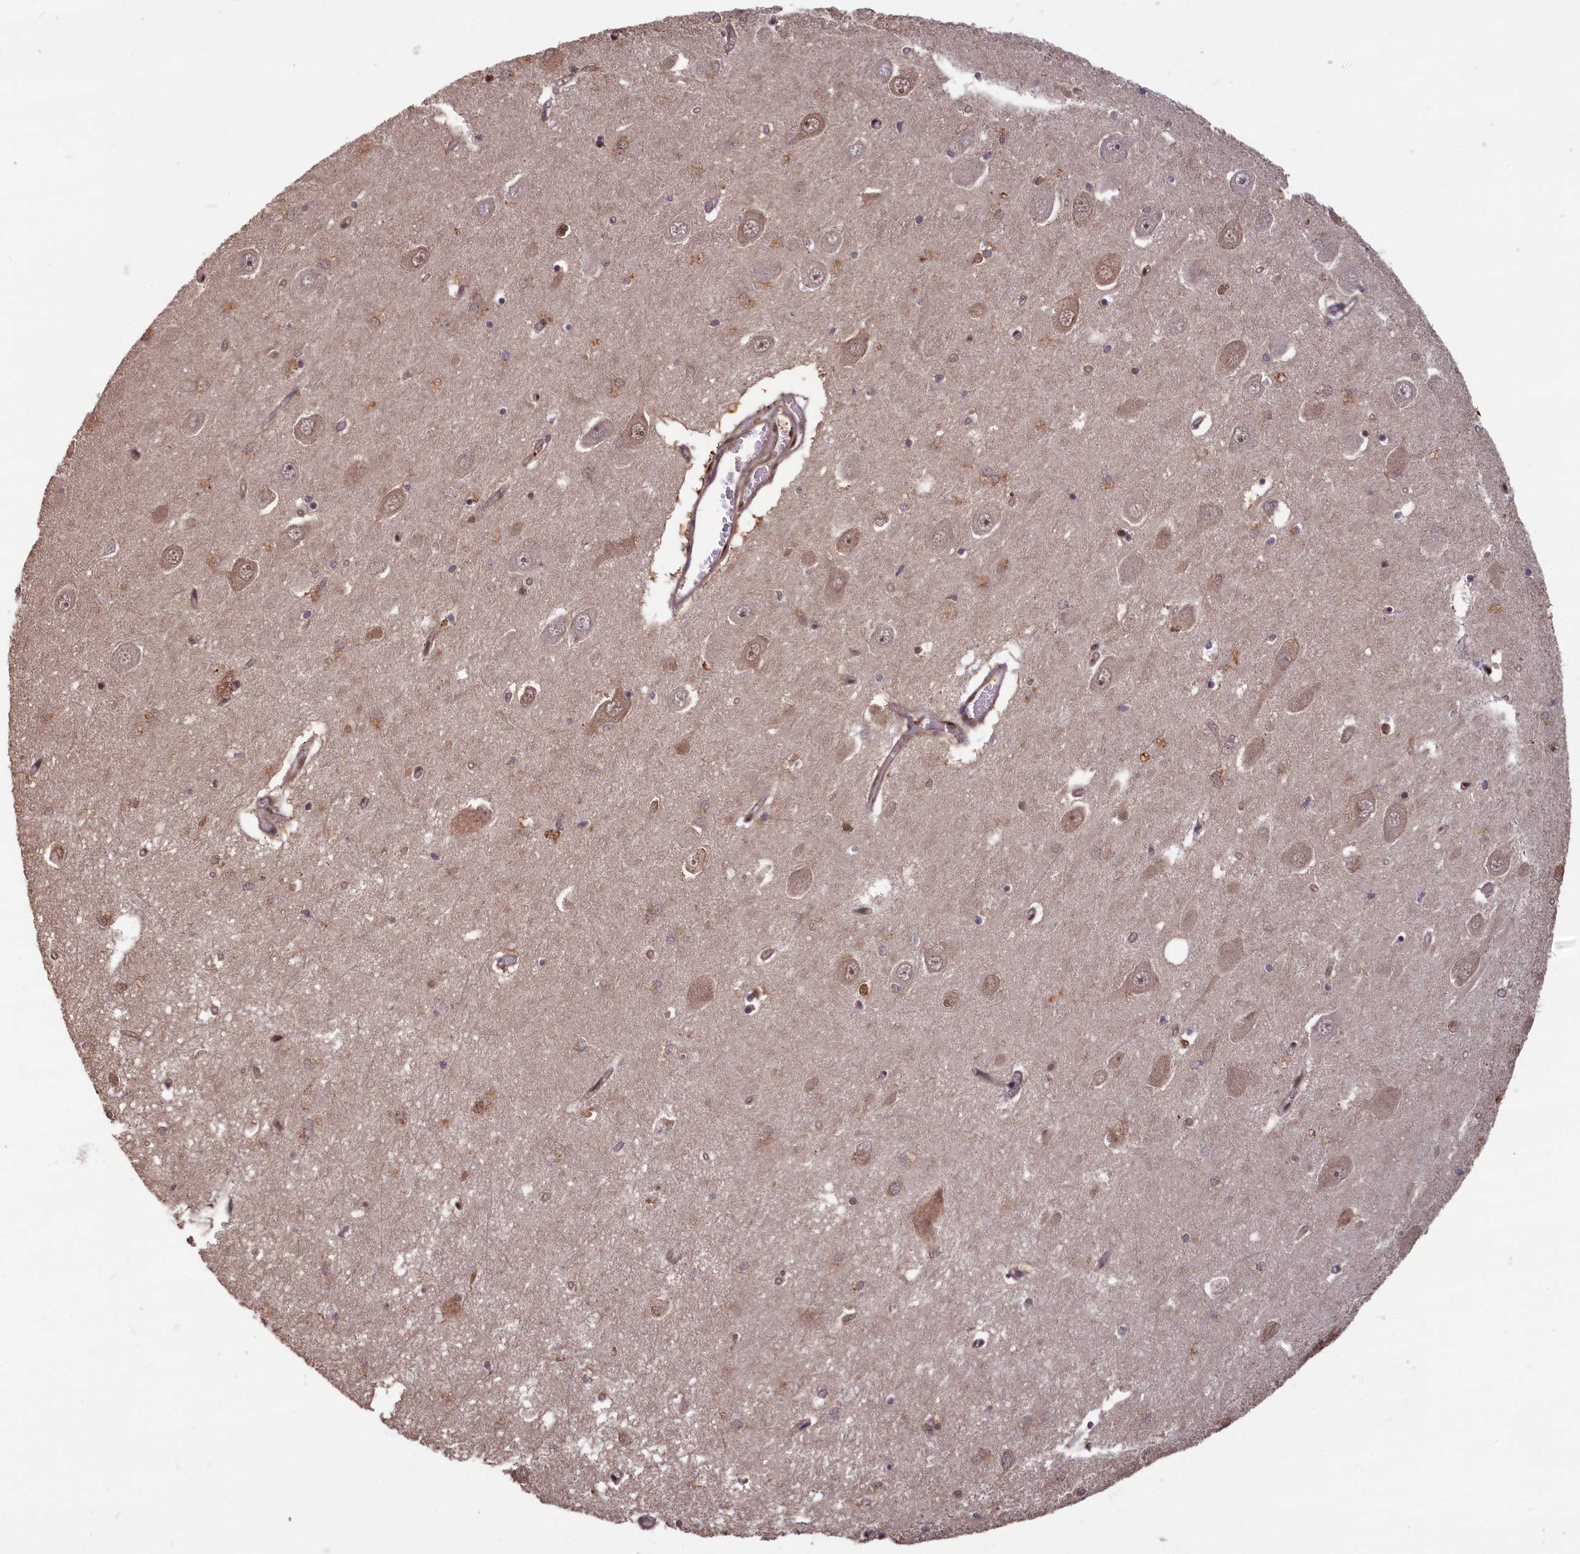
{"staining": {"intensity": "moderate", "quantity": "<25%", "location": "nuclear"}, "tissue": "hippocampus", "cell_type": "Glial cells", "image_type": "normal", "snomed": [{"axis": "morphology", "description": "Normal tissue, NOS"}, {"axis": "topography", "description": "Hippocampus"}], "caption": "Immunohistochemical staining of unremarkable hippocampus shows low levels of moderate nuclear expression in approximately <25% of glial cells.", "gene": "HIF3A", "patient": {"sex": "male", "age": 70}}